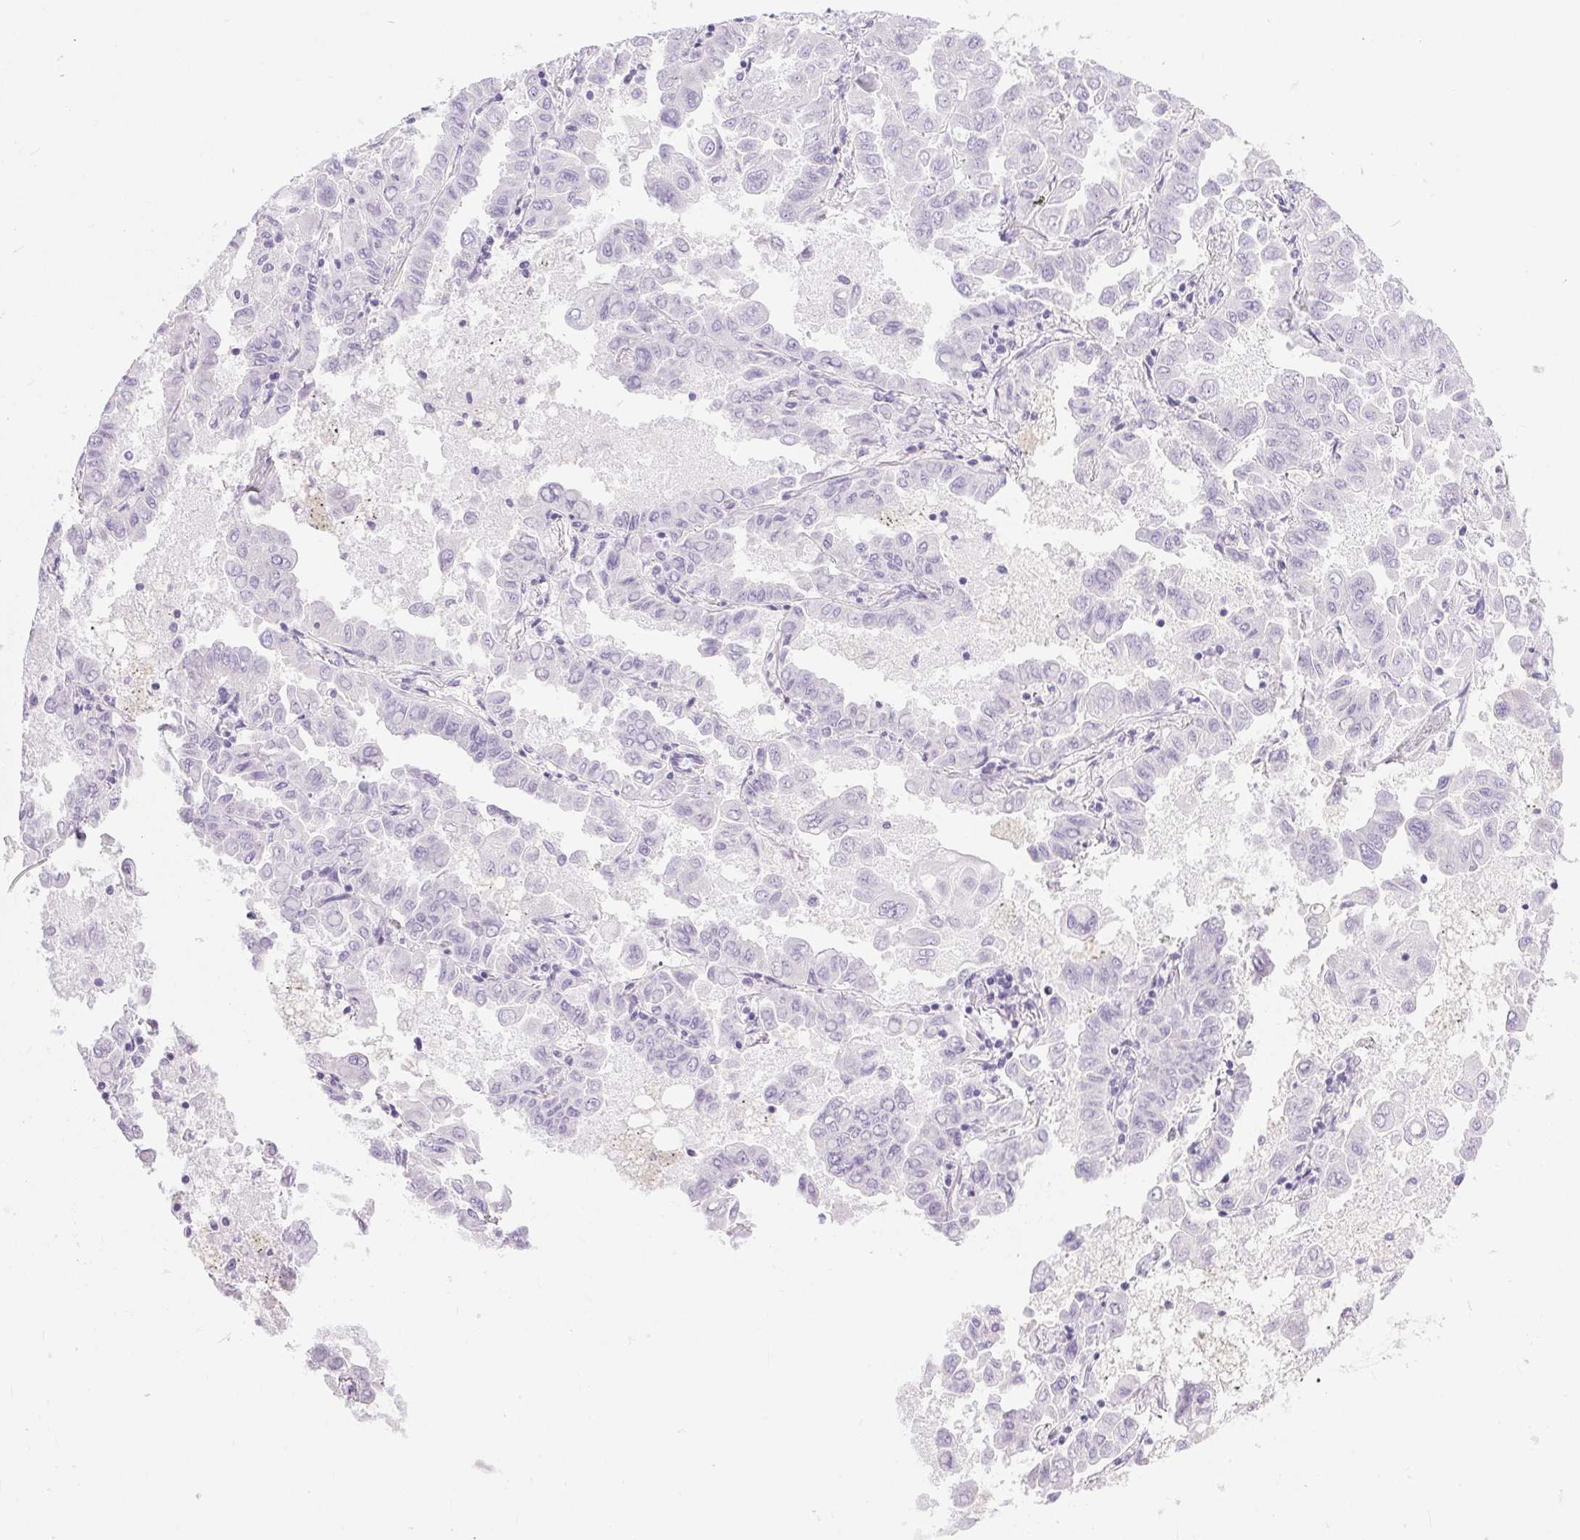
{"staining": {"intensity": "negative", "quantity": "none", "location": "none"}, "tissue": "lung cancer", "cell_type": "Tumor cells", "image_type": "cancer", "snomed": [{"axis": "morphology", "description": "Adenocarcinoma, NOS"}, {"axis": "topography", "description": "Lung"}], "caption": "Tumor cells are negative for brown protein staining in lung adenocarcinoma.", "gene": "XDH", "patient": {"sex": "male", "age": 64}}